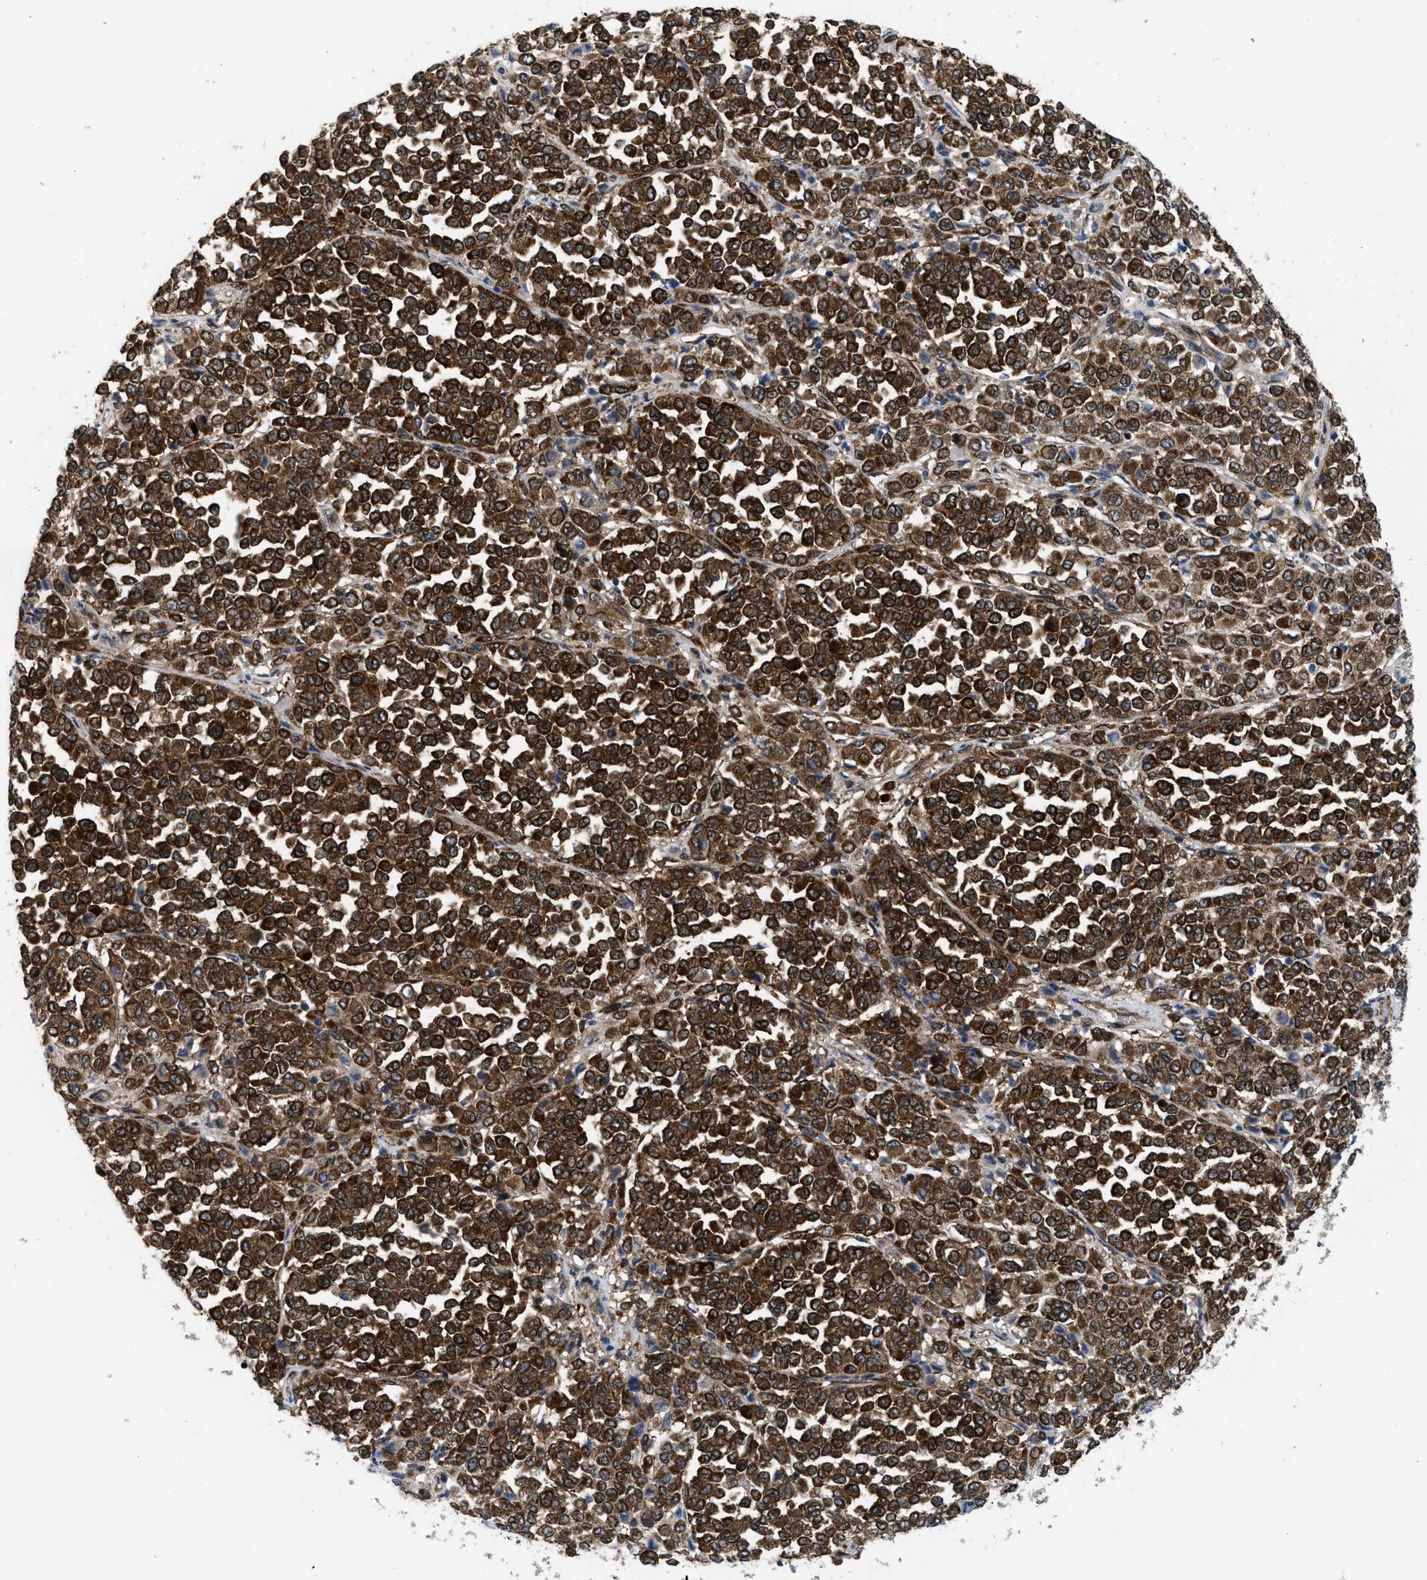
{"staining": {"intensity": "strong", "quantity": ">75%", "location": "cytoplasmic/membranous"}, "tissue": "melanoma", "cell_type": "Tumor cells", "image_type": "cancer", "snomed": [{"axis": "morphology", "description": "Malignant melanoma, Metastatic site"}, {"axis": "topography", "description": "Pancreas"}], "caption": "Protein expression analysis of human malignant melanoma (metastatic site) reveals strong cytoplasmic/membranous staining in approximately >75% of tumor cells. The protein is stained brown, and the nuclei are stained in blue (DAB IHC with brightfield microscopy, high magnification).", "gene": "PPP2CB", "patient": {"sex": "female", "age": 30}}